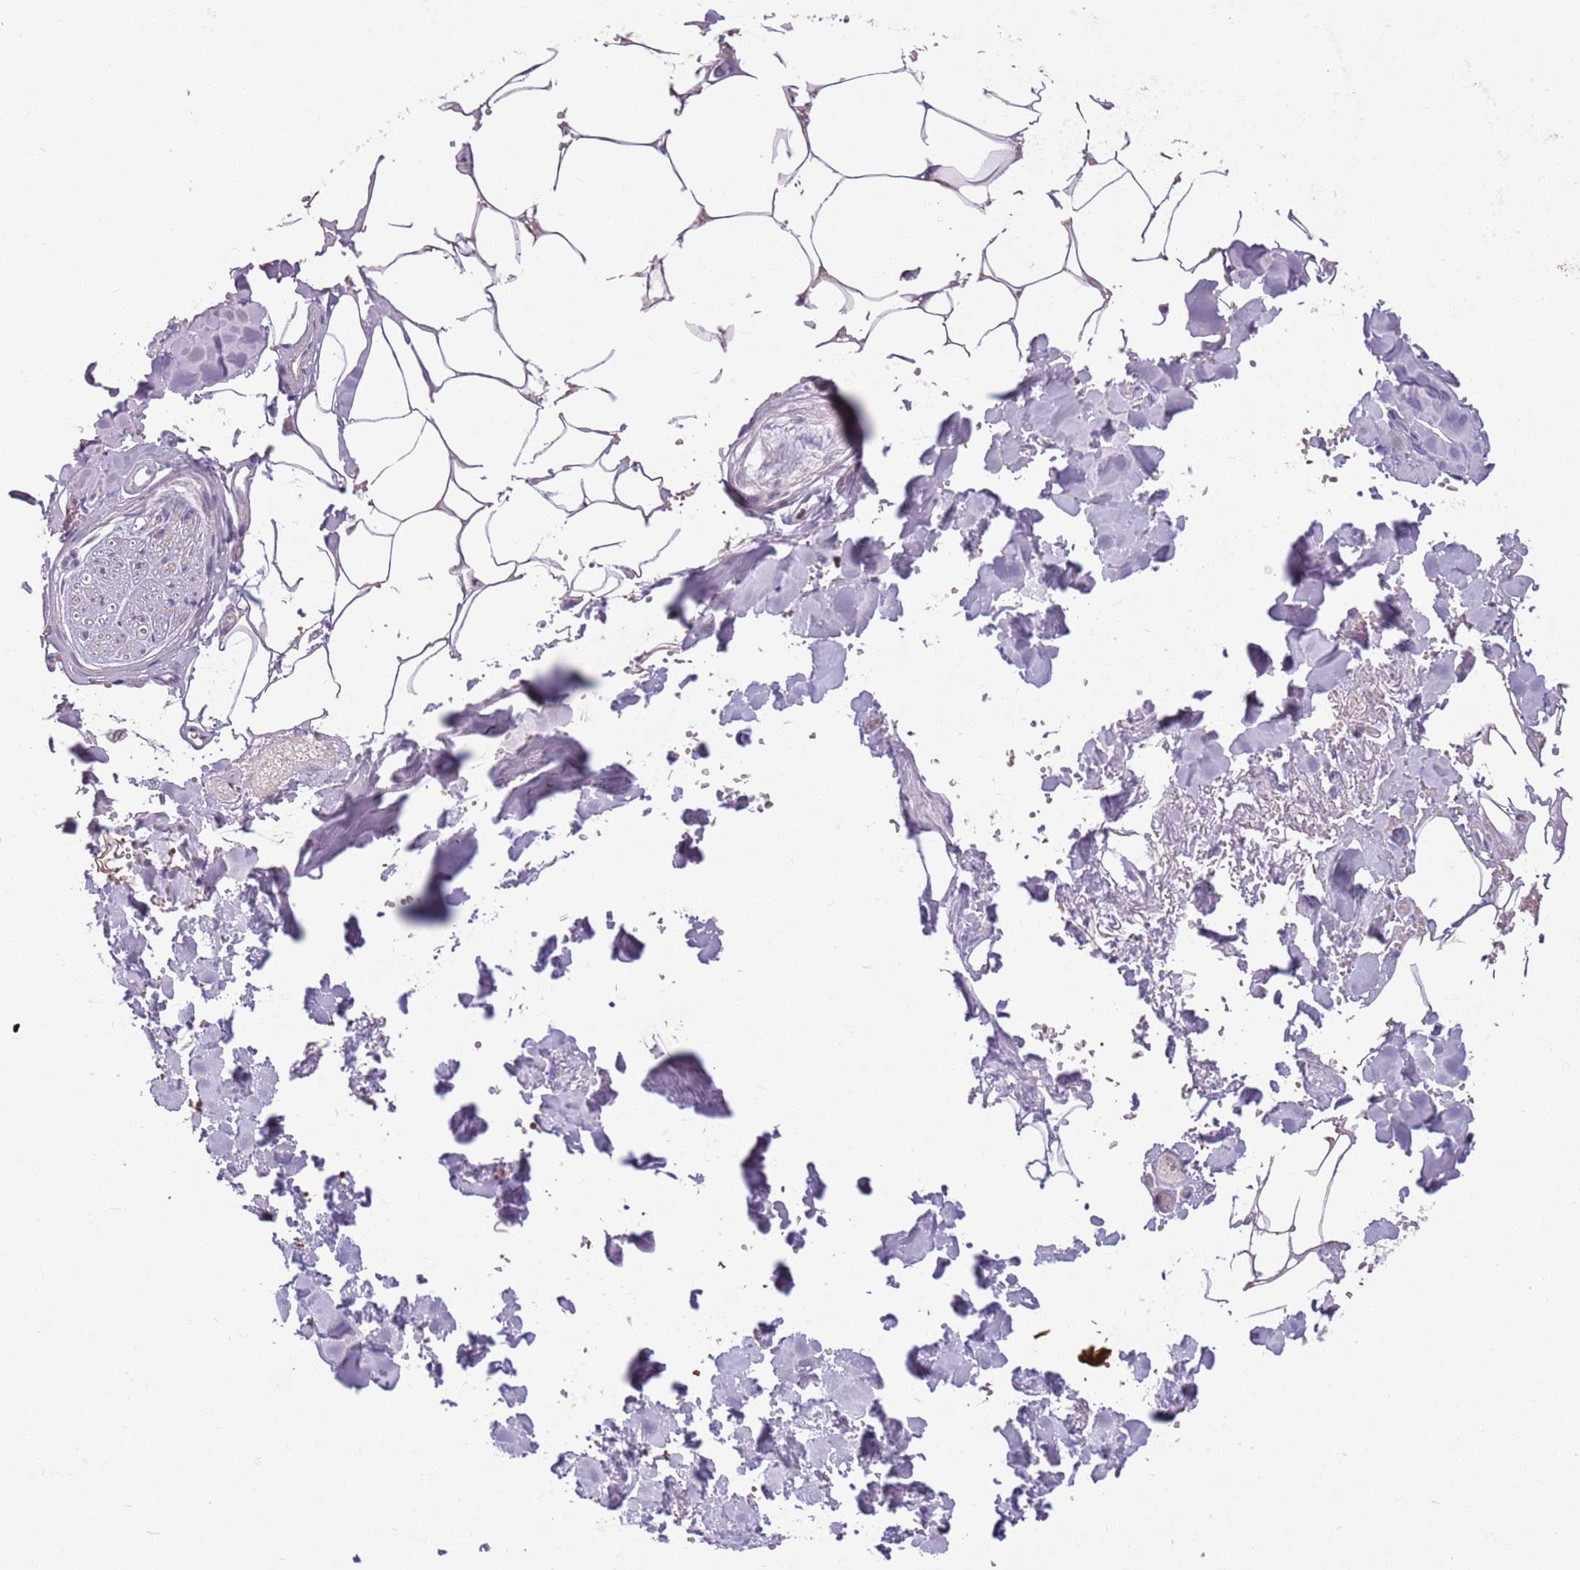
{"staining": {"intensity": "negative", "quantity": "none", "location": "none"}, "tissue": "adipose tissue", "cell_type": "Adipocytes", "image_type": "normal", "snomed": [{"axis": "morphology", "description": "Normal tissue, NOS"}, {"axis": "topography", "description": "Salivary gland"}, {"axis": "topography", "description": "Peripheral nerve tissue"}], "caption": "This is an immunohistochemistry photomicrograph of unremarkable human adipose tissue. There is no staining in adipocytes.", "gene": "ADCY7", "patient": {"sex": "male", "age": 38}}